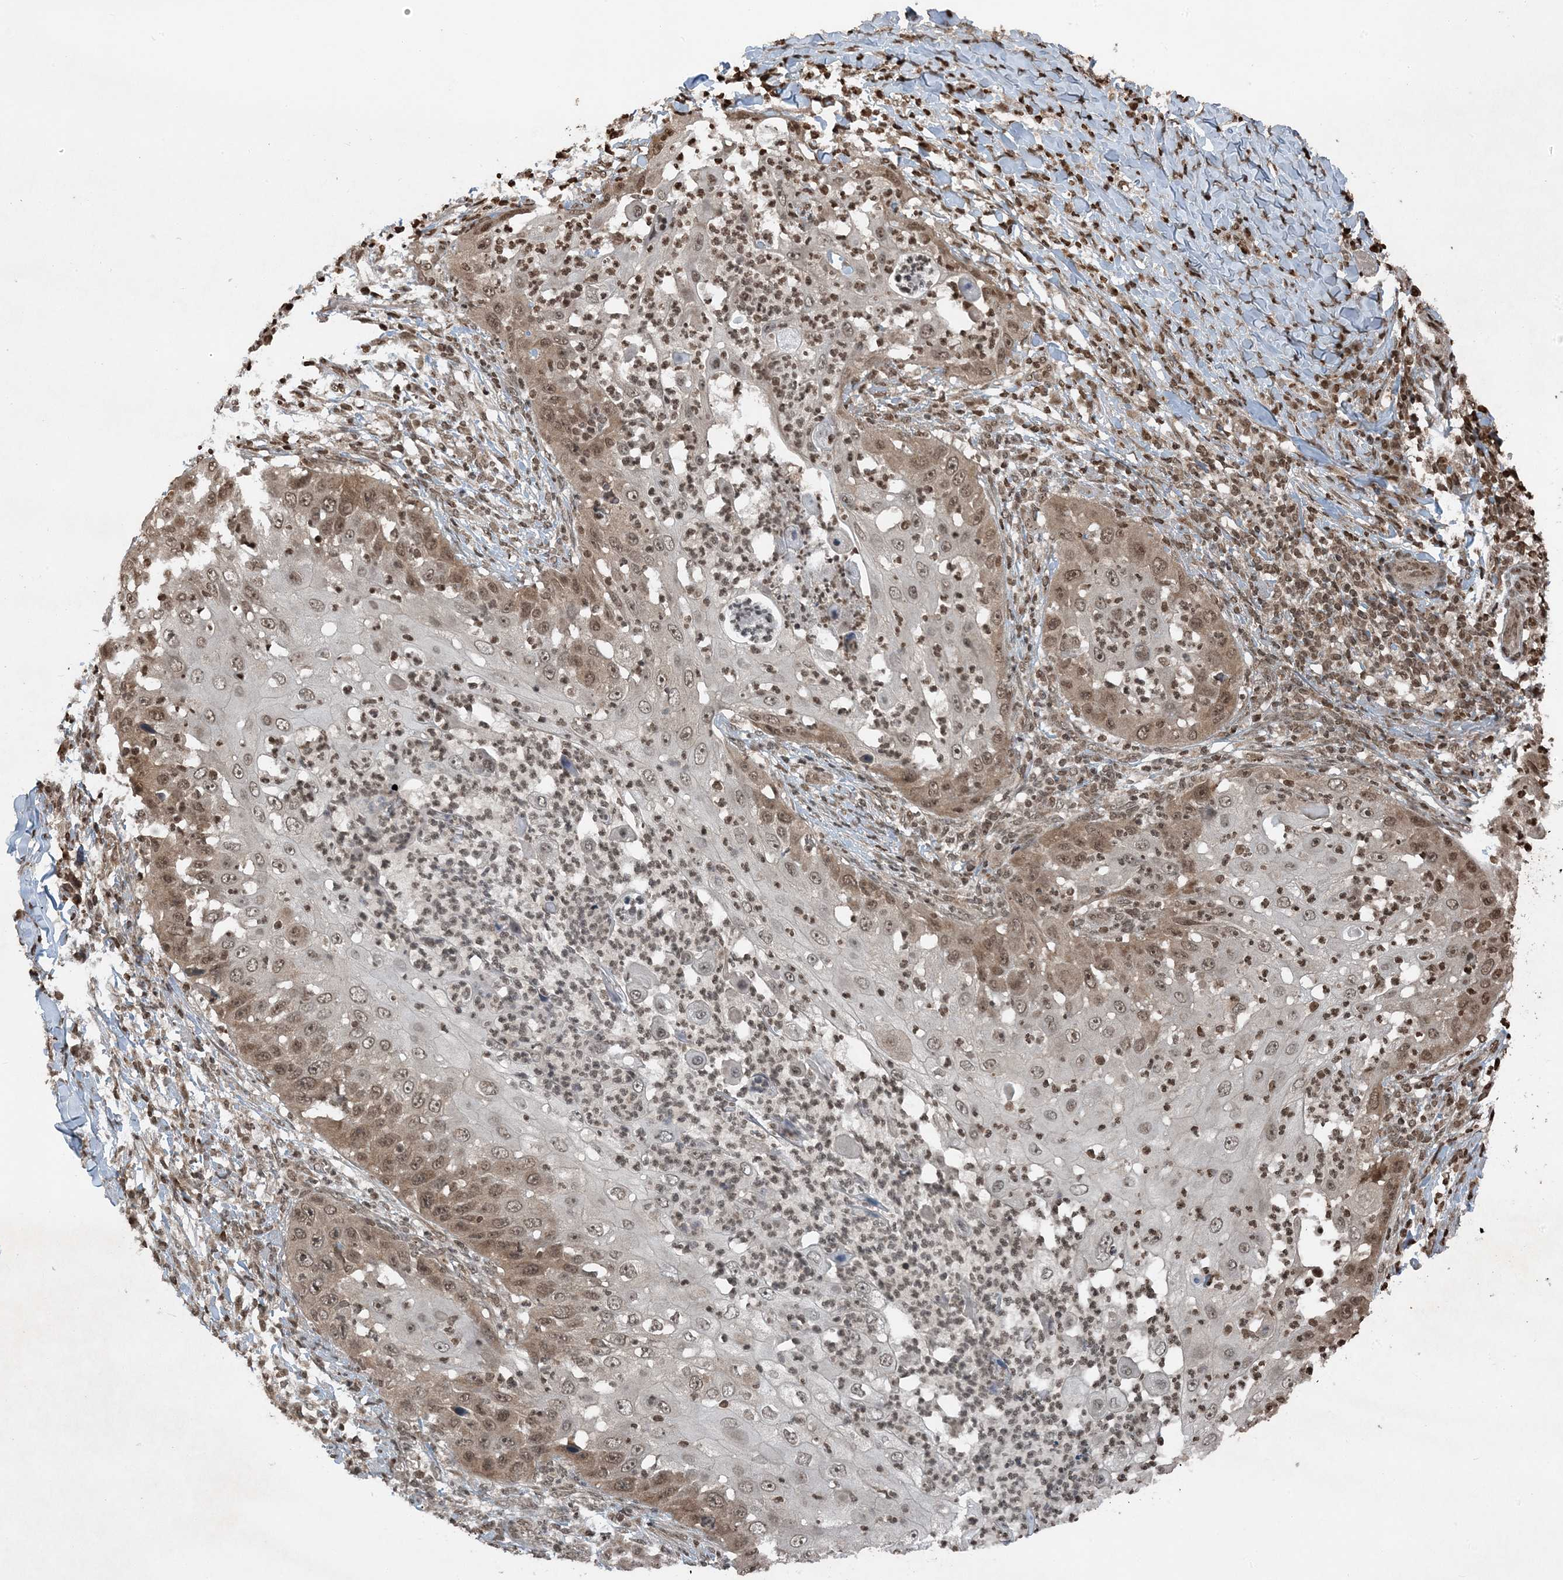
{"staining": {"intensity": "moderate", "quantity": ">75%", "location": "cytoplasmic/membranous,nuclear"}, "tissue": "skin cancer", "cell_type": "Tumor cells", "image_type": "cancer", "snomed": [{"axis": "morphology", "description": "Squamous cell carcinoma, NOS"}, {"axis": "topography", "description": "Skin"}], "caption": "Brown immunohistochemical staining in skin cancer reveals moderate cytoplasmic/membranous and nuclear positivity in approximately >75% of tumor cells.", "gene": "ZFAND2B", "patient": {"sex": "female", "age": 44}}